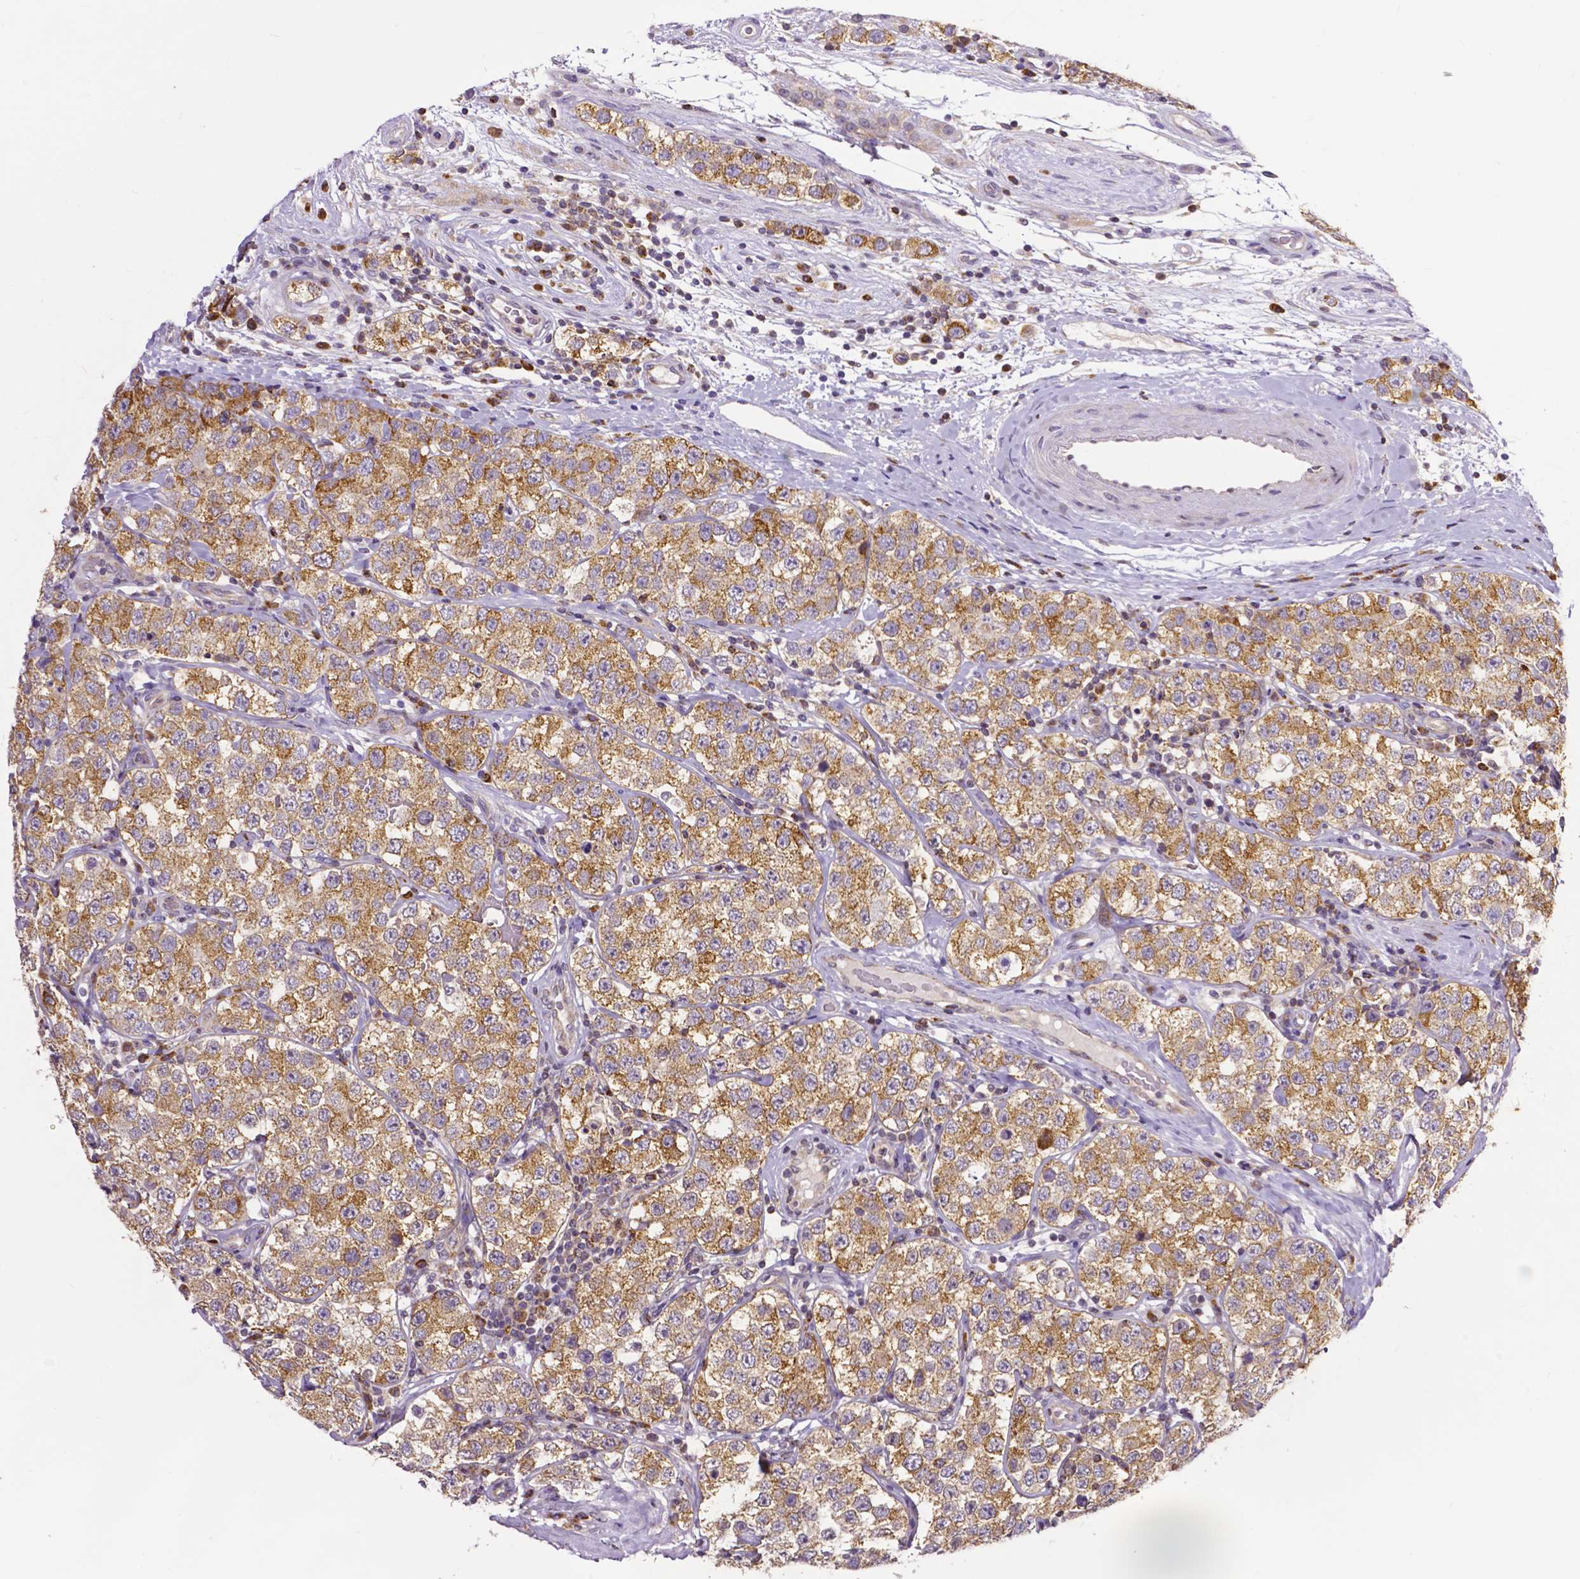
{"staining": {"intensity": "moderate", "quantity": ">75%", "location": "cytoplasmic/membranous"}, "tissue": "testis cancer", "cell_type": "Tumor cells", "image_type": "cancer", "snomed": [{"axis": "morphology", "description": "Seminoma, NOS"}, {"axis": "topography", "description": "Testis"}], "caption": "This is a micrograph of IHC staining of testis cancer (seminoma), which shows moderate positivity in the cytoplasmic/membranous of tumor cells.", "gene": "MCL1", "patient": {"sex": "male", "age": 34}}